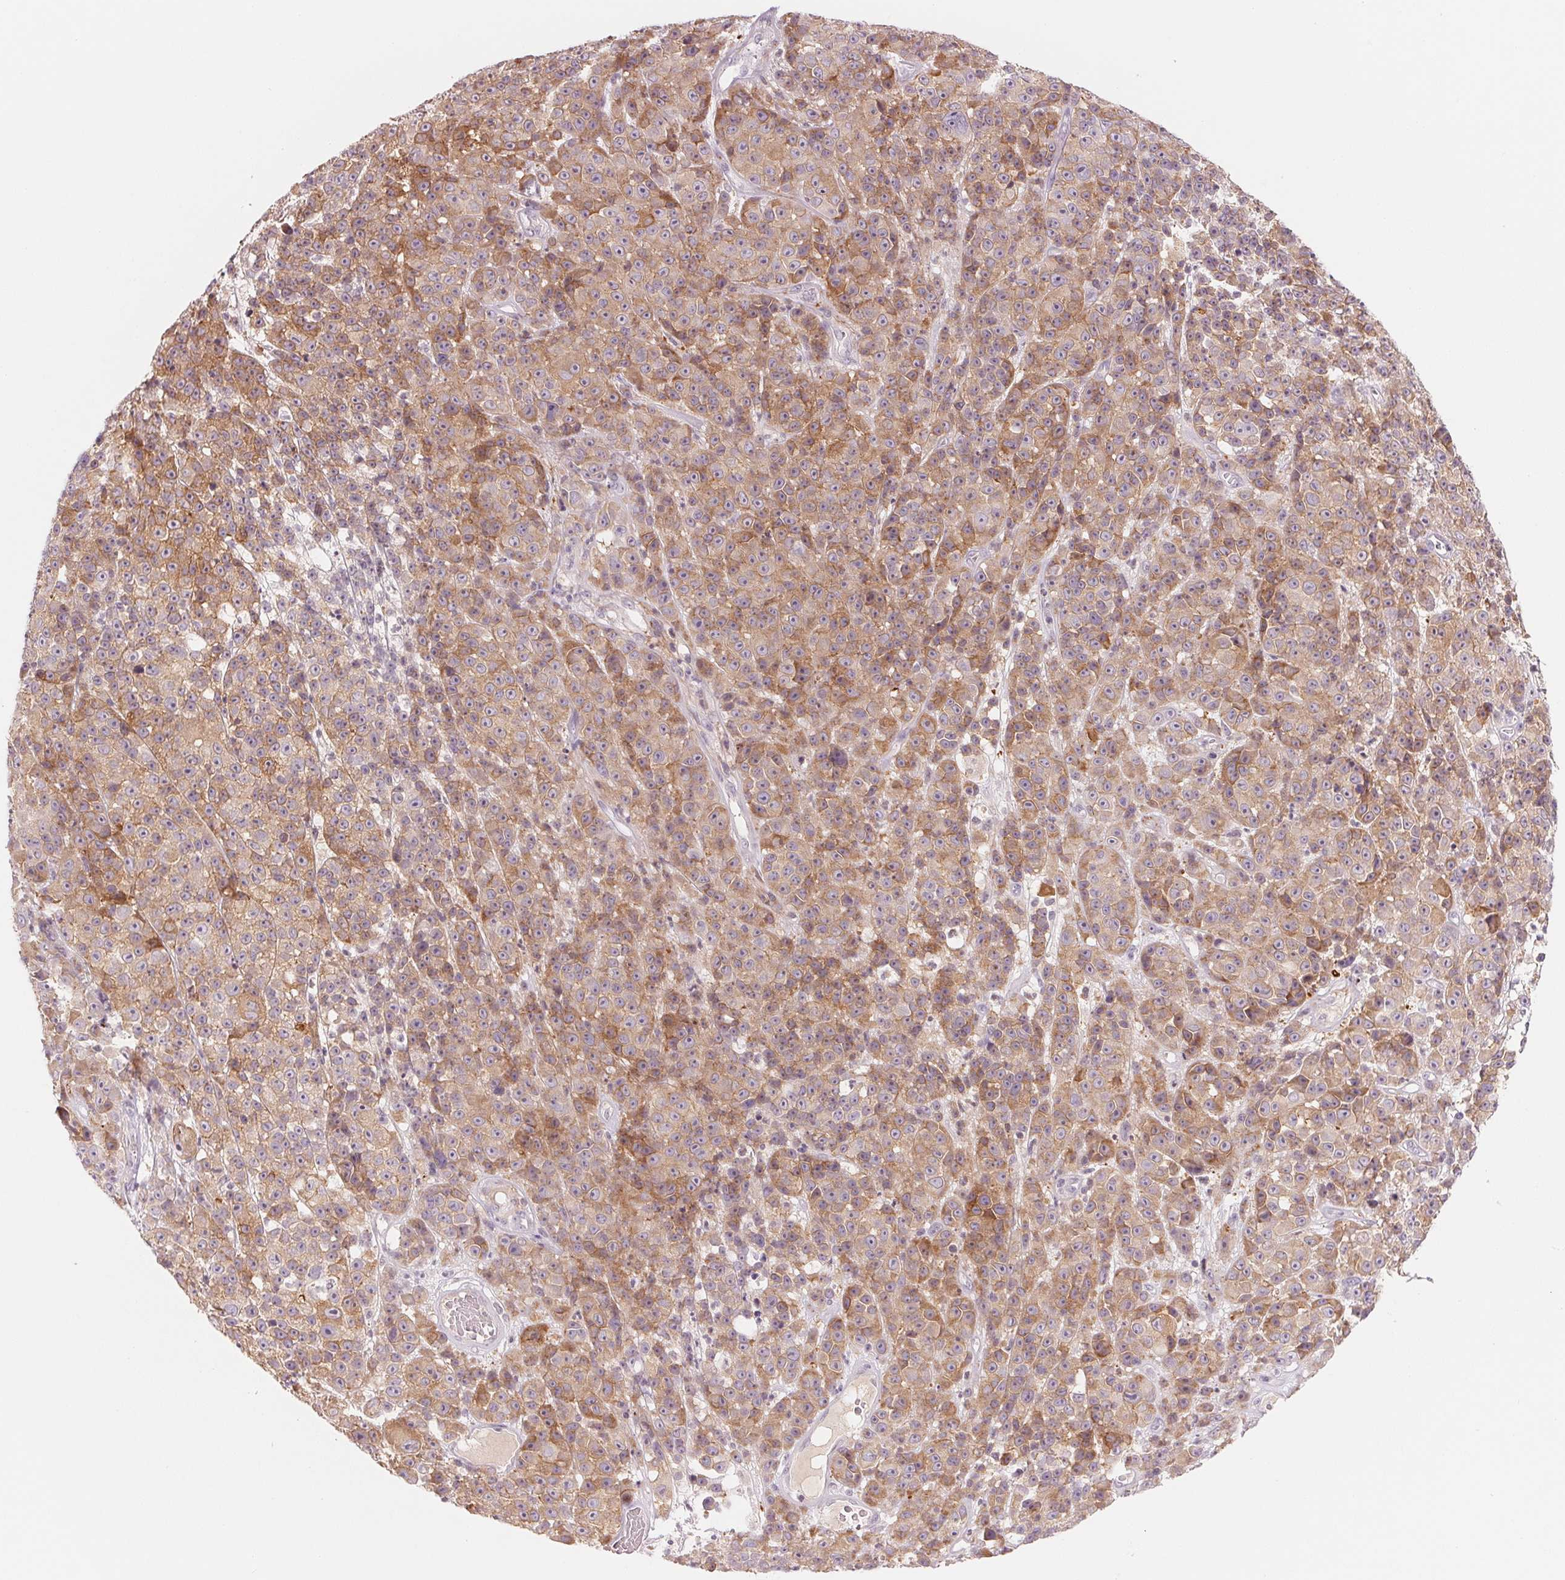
{"staining": {"intensity": "weak", "quantity": ">75%", "location": "cytoplasmic/membranous"}, "tissue": "melanoma", "cell_type": "Tumor cells", "image_type": "cancer", "snomed": [{"axis": "morphology", "description": "Malignant melanoma, NOS"}, {"axis": "topography", "description": "Skin"}, {"axis": "topography", "description": "Skin of back"}], "caption": "A high-resolution micrograph shows immunohistochemistry staining of malignant melanoma, which displays weak cytoplasmic/membranous staining in approximately >75% of tumor cells.", "gene": "SLC17A4", "patient": {"sex": "male", "age": 91}}